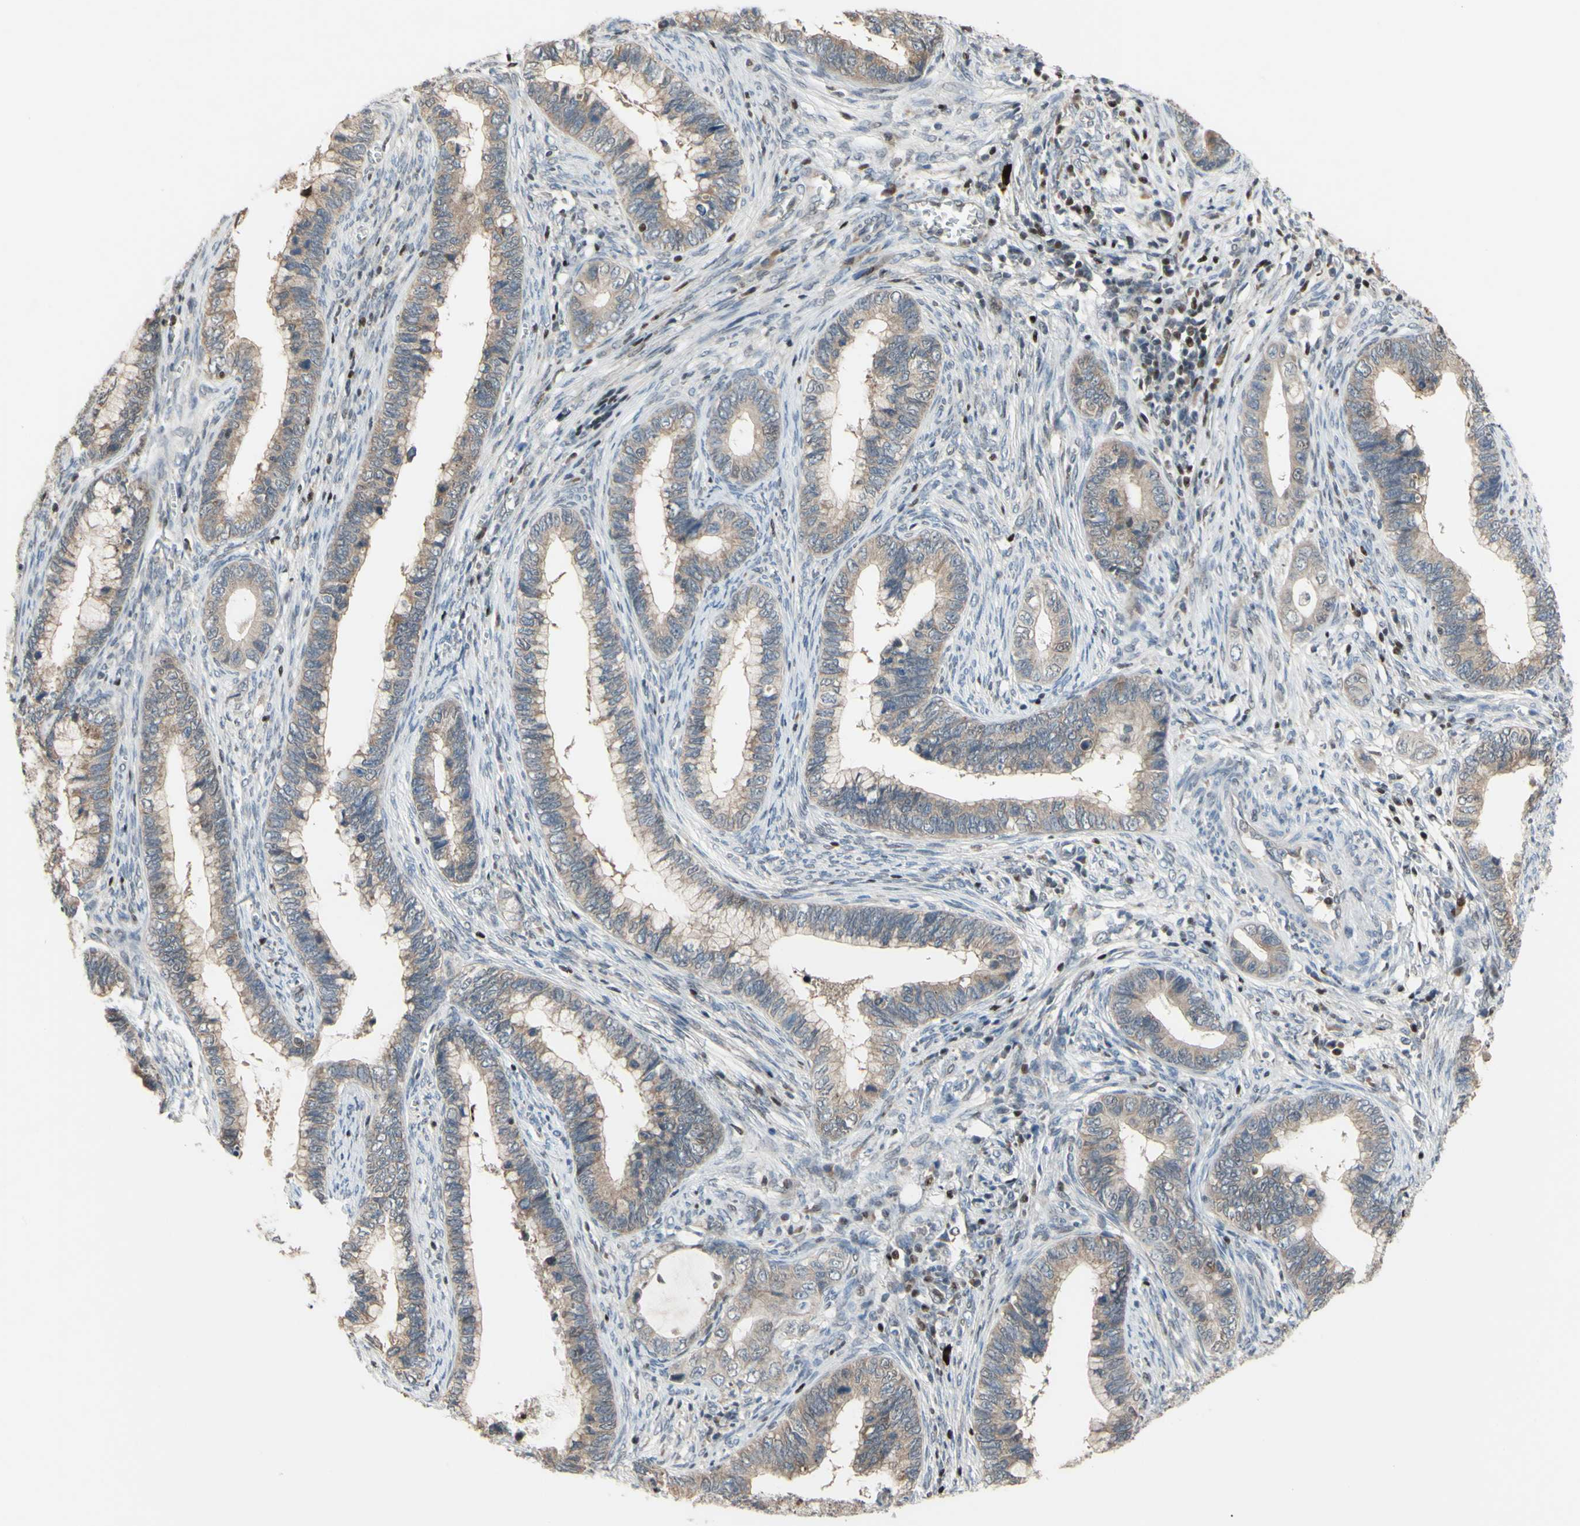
{"staining": {"intensity": "weak", "quantity": ">75%", "location": "cytoplasmic/membranous"}, "tissue": "cervical cancer", "cell_type": "Tumor cells", "image_type": "cancer", "snomed": [{"axis": "morphology", "description": "Adenocarcinoma, NOS"}, {"axis": "topography", "description": "Cervix"}], "caption": "Cervical adenocarcinoma tissue displays weak cytoplasmic/membranous staining in approximately >75% of tumor cells, visualized by immunohistochemistry.", "gene": "SP4", "patient": {"sex": "female", "age": 44}}